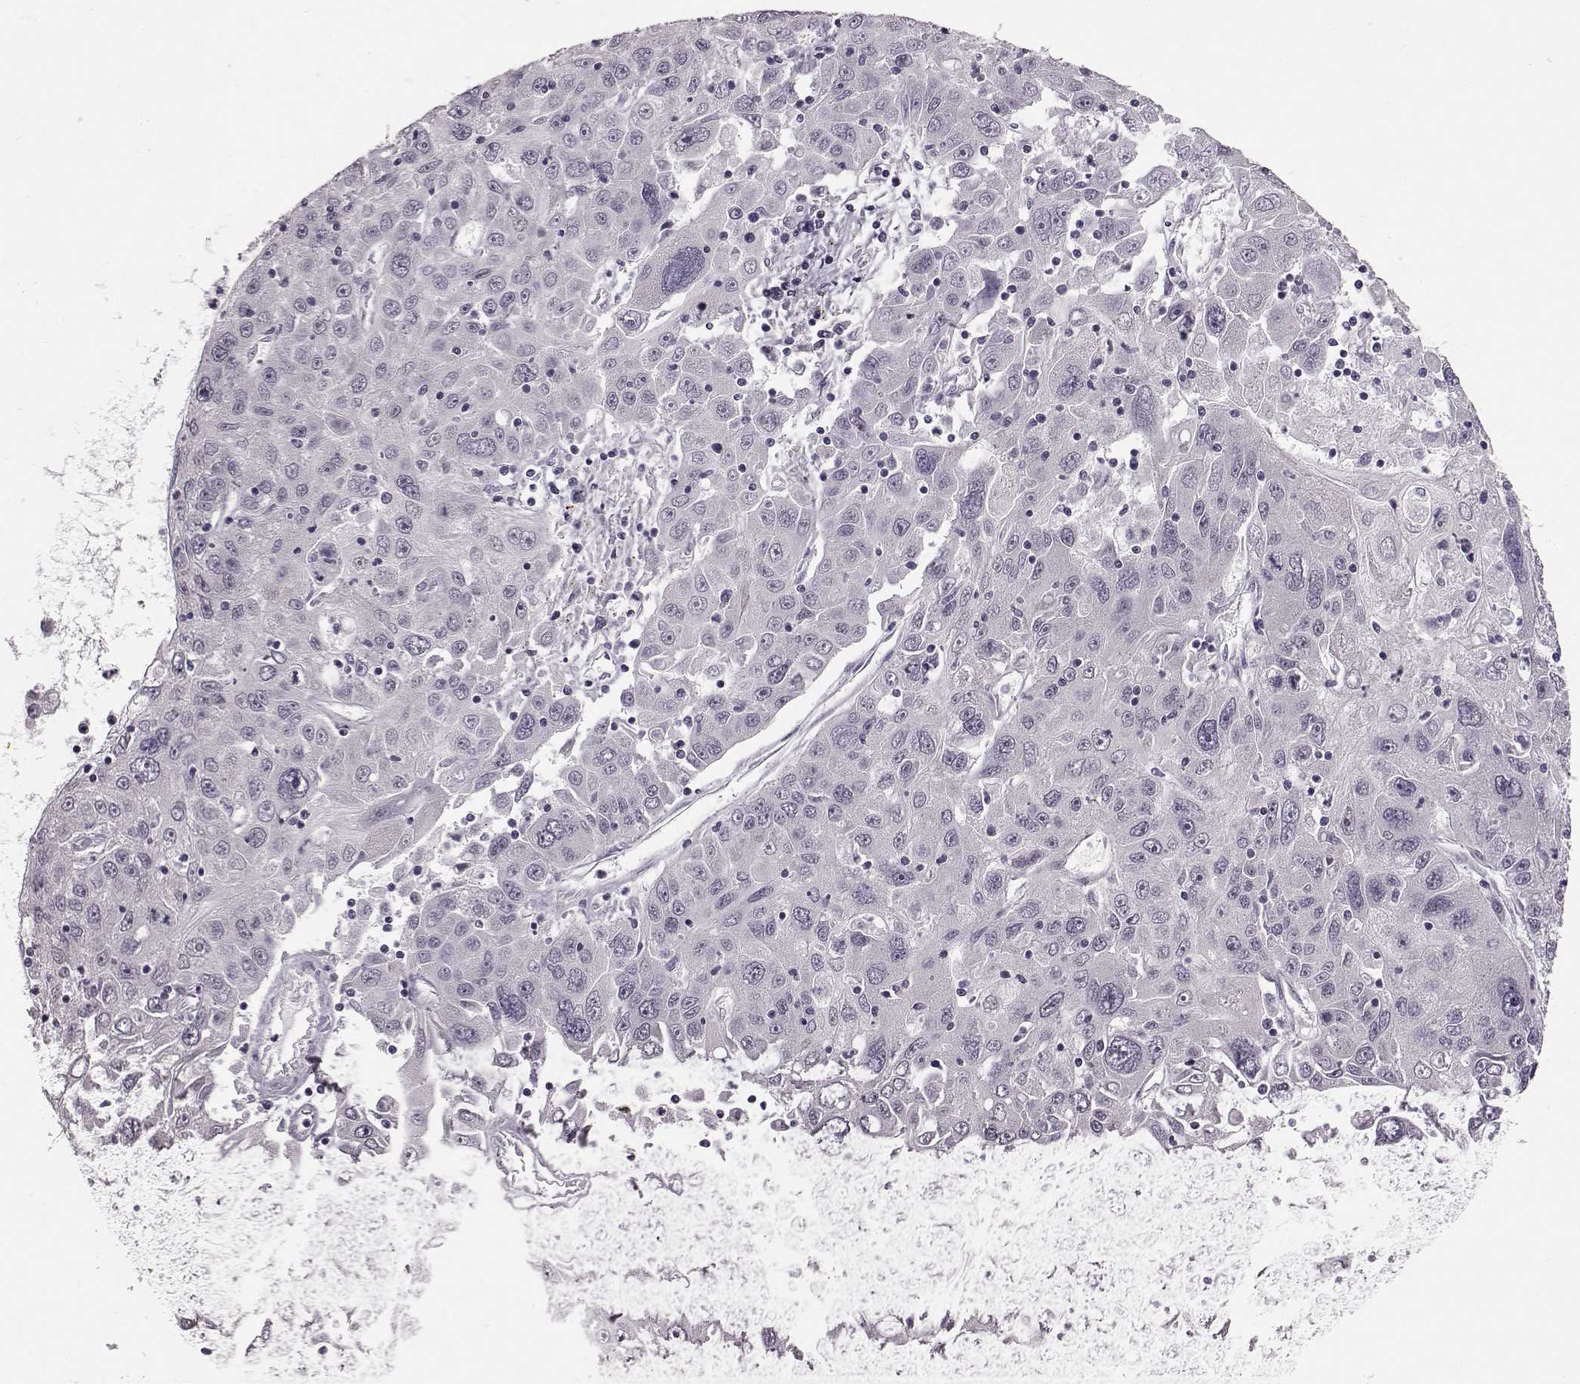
{"staining": {"intensity": "negative", "quantity": "none", "location": "none"}, "tissue": "stomach cancer", "cell_type": "Tumor cells", "image_type": "cancer", "snomed": [{"axis": "morphology", "description": "Adenocarcinoma, NOS"}, {"axis": "topography", "description": "Stomach"}], "caption": "Tumor cells show no significant staining in adenocarcinoma (stomach).", "gene": "C10orf62", "patient": {"sex": "male", "age": 56}}